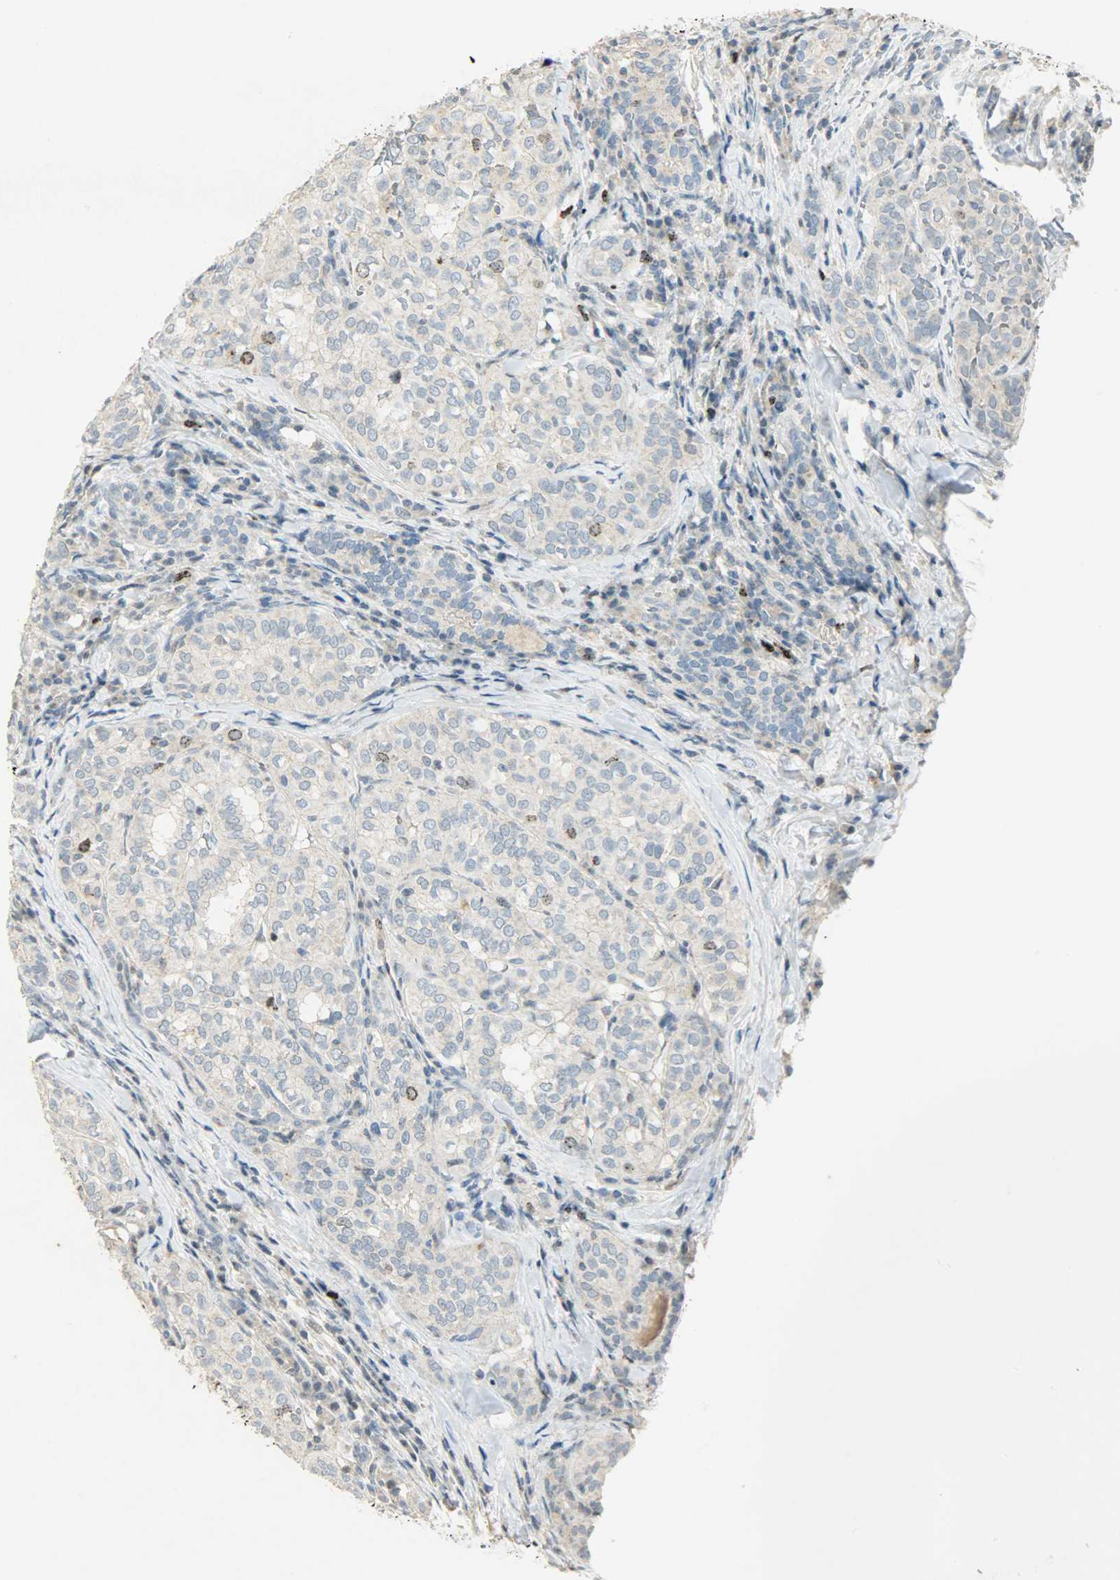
{"staining": {"intensity": "moderate", "quantity": "<25%", "location": "nuclear"}, "tissue": "thyroid cancer", "cell_type": "Tumor cells", "image_type": "cancer", "snomed": [{"axis": "morphology", "description": "Papillary adenocarcinoma, NOS"}, {"axis": "topography", "description": "Thyroid gland"}], "caption": "Immunohistochemical staining of thyroid papillary adenocarcinoma exhibits low levels of moderate nuclear expression in approximately <25% of tumor cells. (Brightfield microscopy of DAB IHC at high magnification).", "gene": "AURKB", "patient": {"sex": "female", "age": 30}}